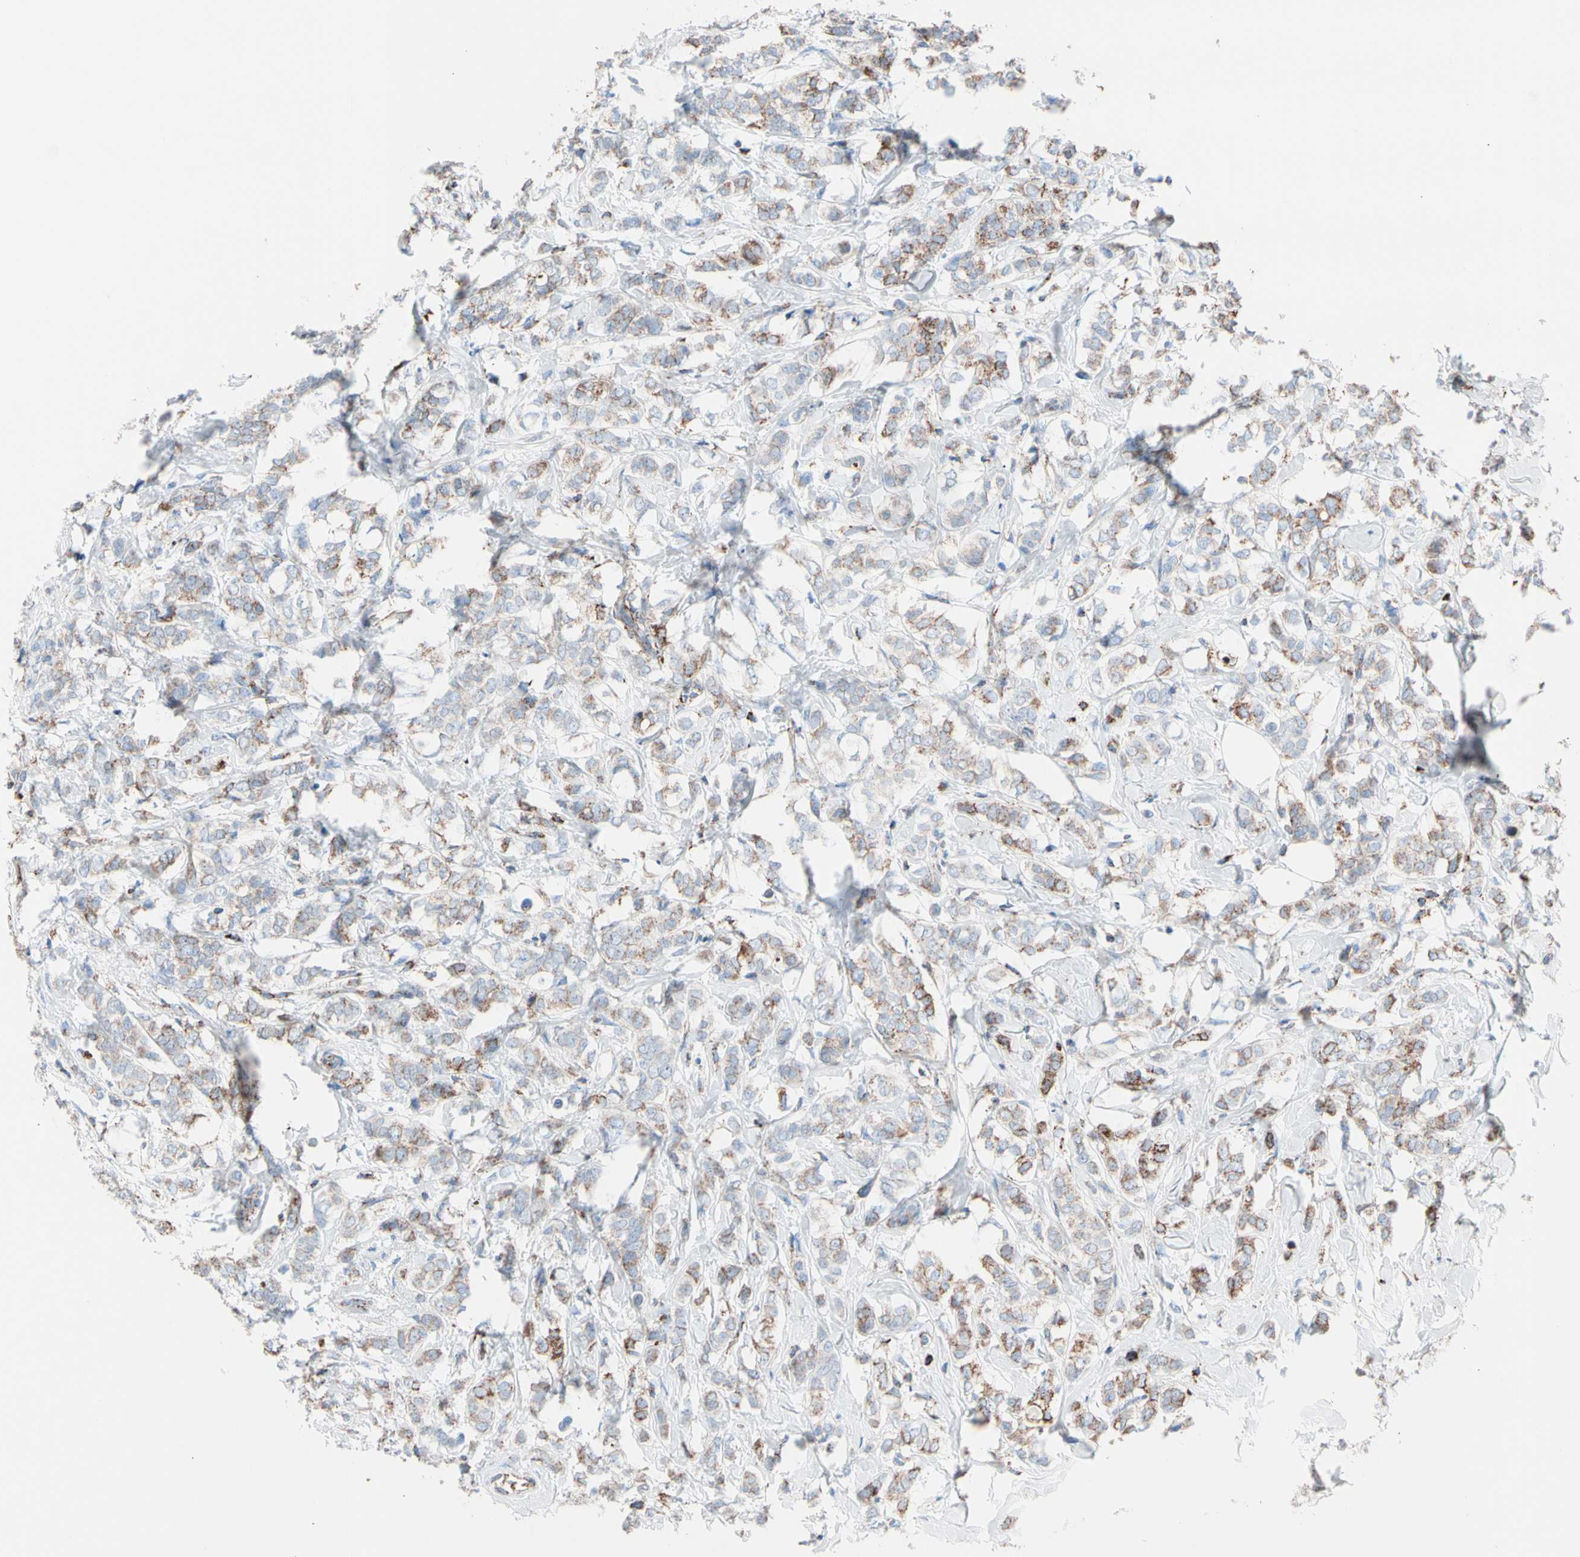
{"staining": {"intensity": "strong", "quantity": ">75%", "location": "cytoplasmic/membranous"}, "tissue": "breast cancer", "cell_type": "Tumor cells", "image_type": "cancer", "snomed": [{"axis": "morphology", "description": "Lobular carcinoma"}, {"axis": "topography", "description": "Breast"}], "caption": "Lobular carcinoma (breast) stained with a brown dye reveals strong cytoplasmic/membranous positive expression in about >75% of tumor cells.", "gene": "HK1", "patient": {"sex": "female", "age": 60}}